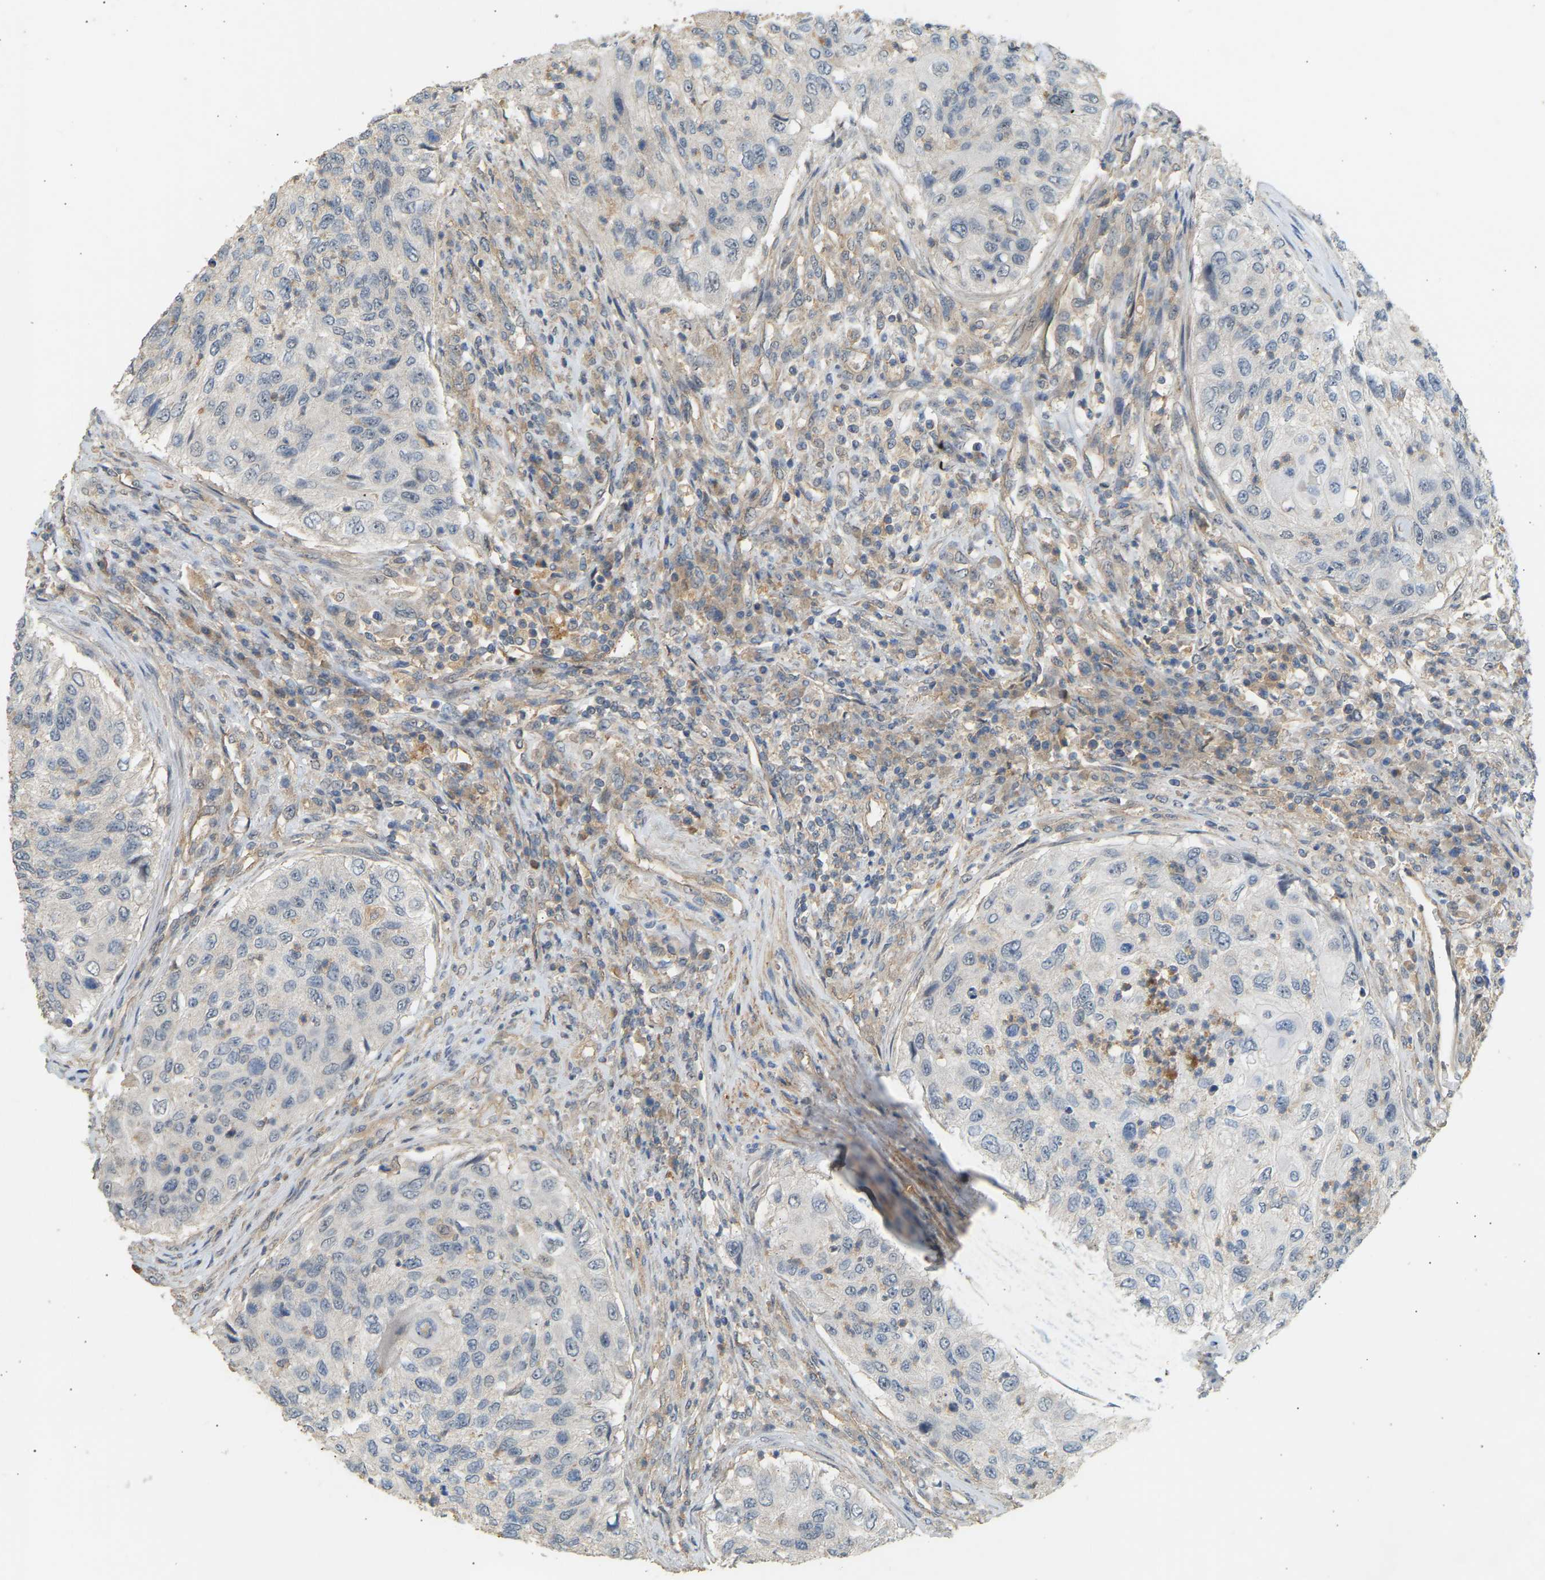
{"staining": {"intensity": "negative", "quantity": "none", "location": "none"}, "tissue": "urothelial cancer", "cell_type": "Tumor cells", "image_type": "cancer", "snomed": [{"axis": "morphology", "description": "Urothelial carcinoma, High grade"}, {"axis": "topography", "description": "Urinary bladder"}], "caption": "There is no significant staining in tumor cells of urothelial cancer. (Immunohistochemistry, brightfield microscopy, high magnification).", "gene": "RGL1", "patient": {"sex": "female", "age": 60}}